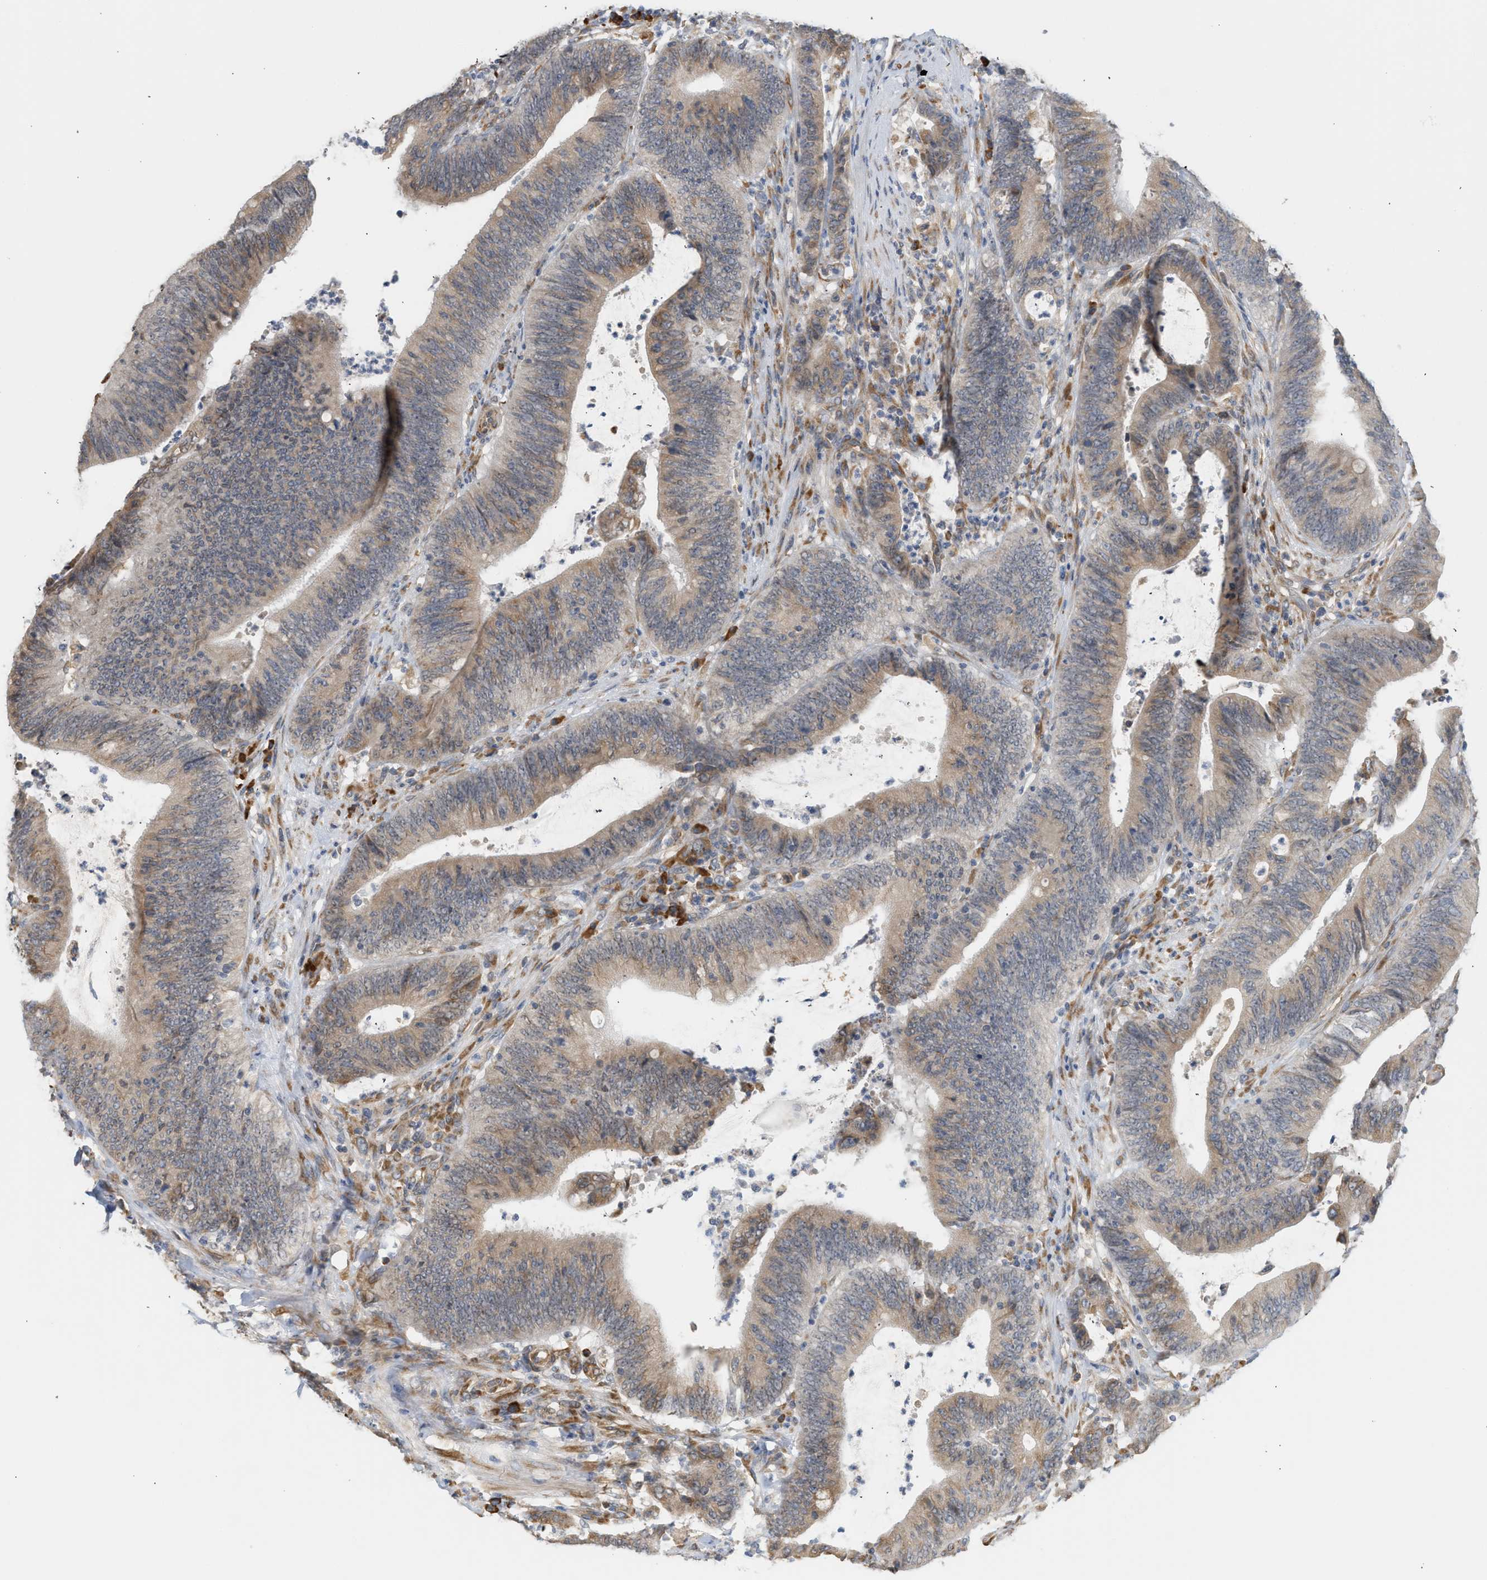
{"staining": {"intensity": "weak", "quantity": ">75%", "location": "cytoplasmic/membranous"}, "tissue": "colorectal cancer", "cell_type": "Tumor cells", "image_type": "cancer", "snomed": [{"axis": "morphology", "description": "Normal tissue, NOS"}, {"axis": "morphology", "description": "Adenocarcinoma, NOS"}, {"axis": "topography", "description": "Rectum"}], "caption": "Human colorectal cancer (adenocarcinoma) stained with a brown dye shows weak cytoplasmic/membranous positive positivity in about >75% of tumor cells.", "gene": "SVOP", "patient": {"sex": "female", "age": 66}}